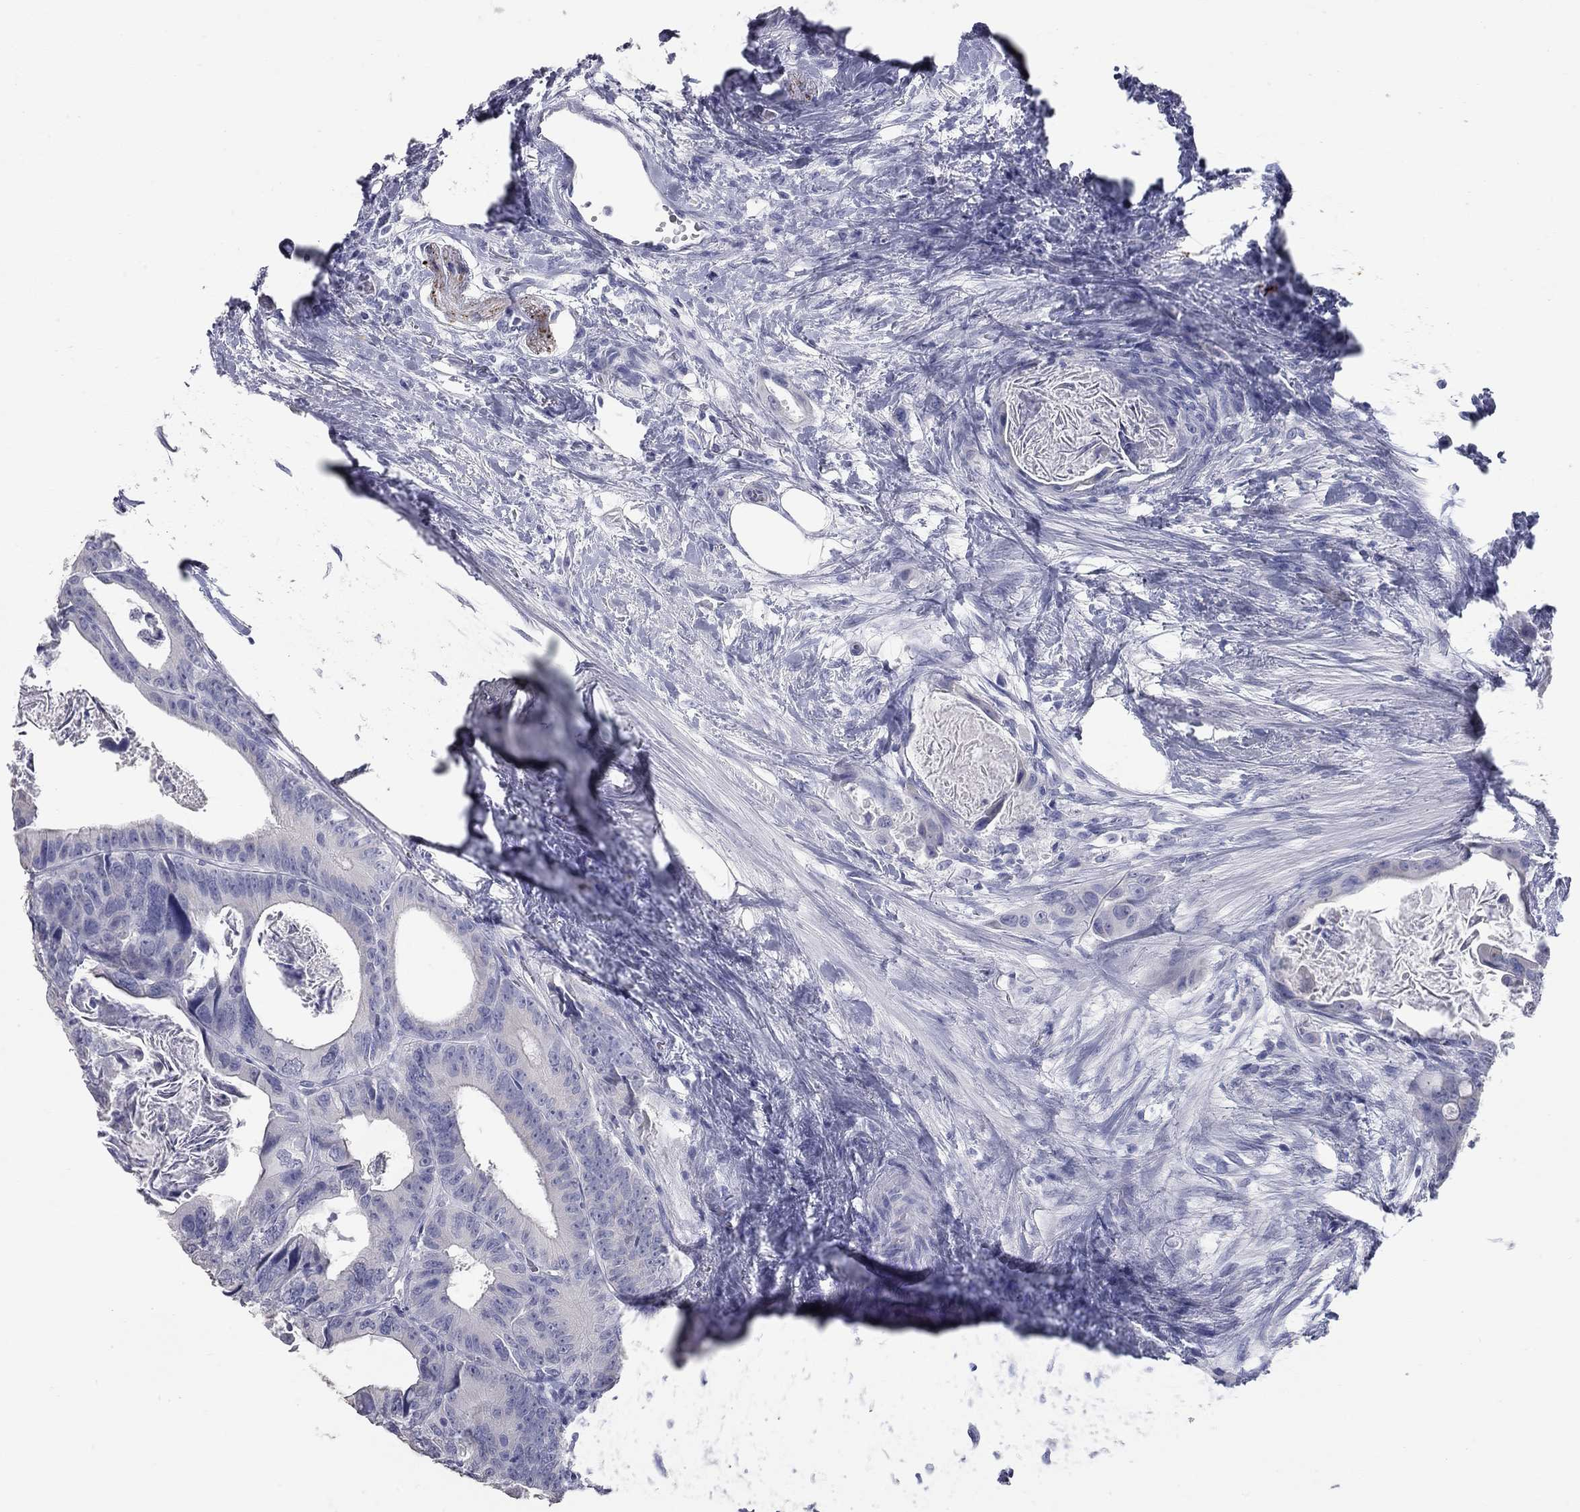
{"staining": {"intensity": "negative", "quantity": "none", "location": "none"}, "tissue": "colorectal cancer", "cell_type": "Tumor cells", "image_type": "cancer", "snomed": [{"axis": "morphology", "description": "Adenocarcinoma, NOS"}, {"axis": "topography", "description": "Rectum"}], "caption": "An immunohistochemistry image of colorectal adenocarcinoma is shown. There is no staining in tumor cells of colorectal adenocarcinoma.", "gene": "TAC1", "patient": {"sex": "male", "age": 64}}